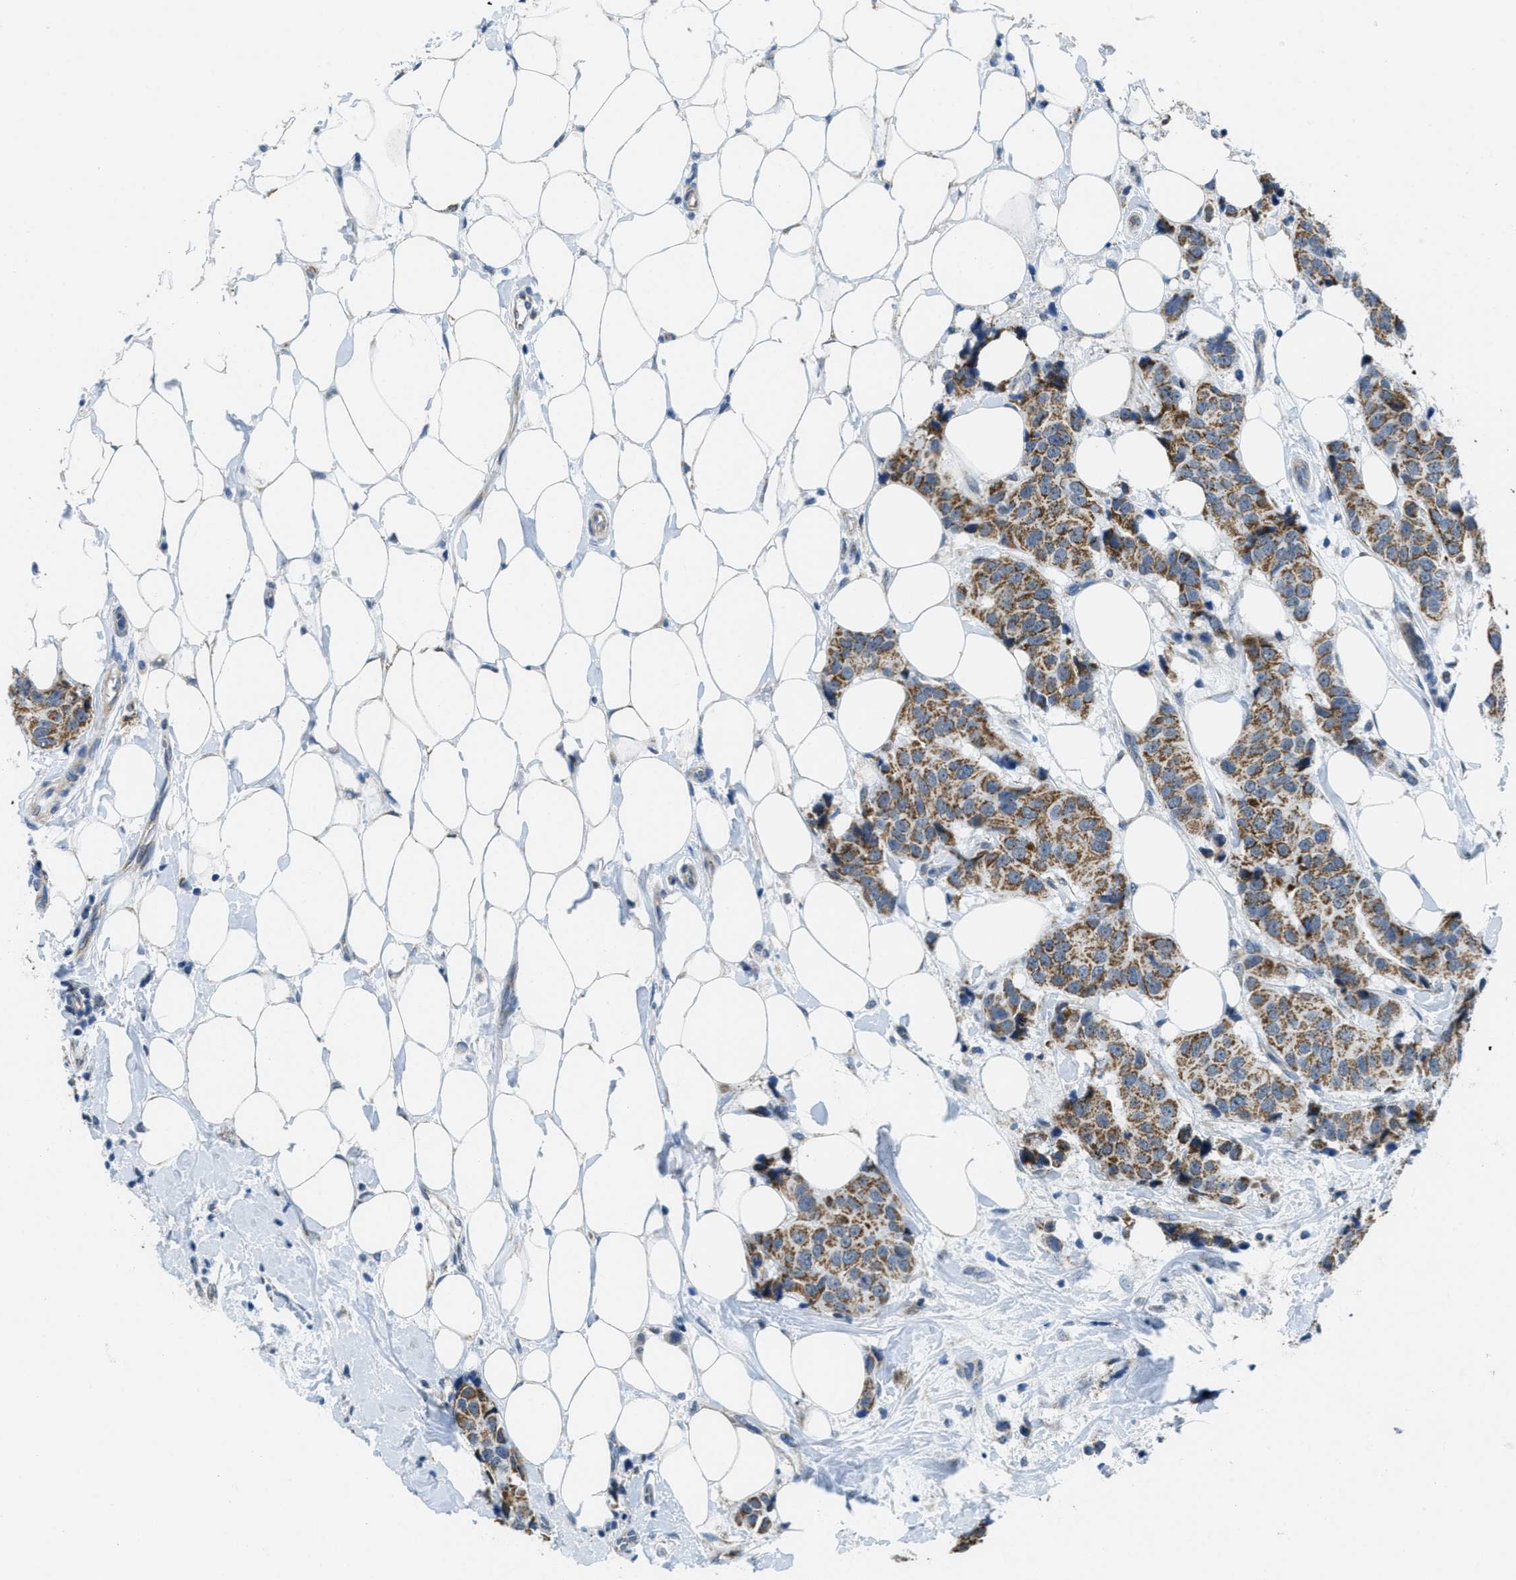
{"staining": {"intensity": "moderate", "quantity": ">75%", "location": "cytoplasmic/membranous"}, "tissue": "breast cancer", "cell_type": "Tumor cells", "image_type": "cancer", "snomed": [{"axis": "morphology", "description": "Normal tissue, NOS"}, {"axis": "morphology", "description": "Duct carcinoma"}, {"axis": "topography", "description": "Breast"}], "caption": "Immunohistochemical staining of breast cancer exhibits medium levels of moderate cytoplasmic/membranous protein staining in approximately >75% of tumor cells.", "gene": "TOMM70", "patient": {"sex": "female", "age": 39}}